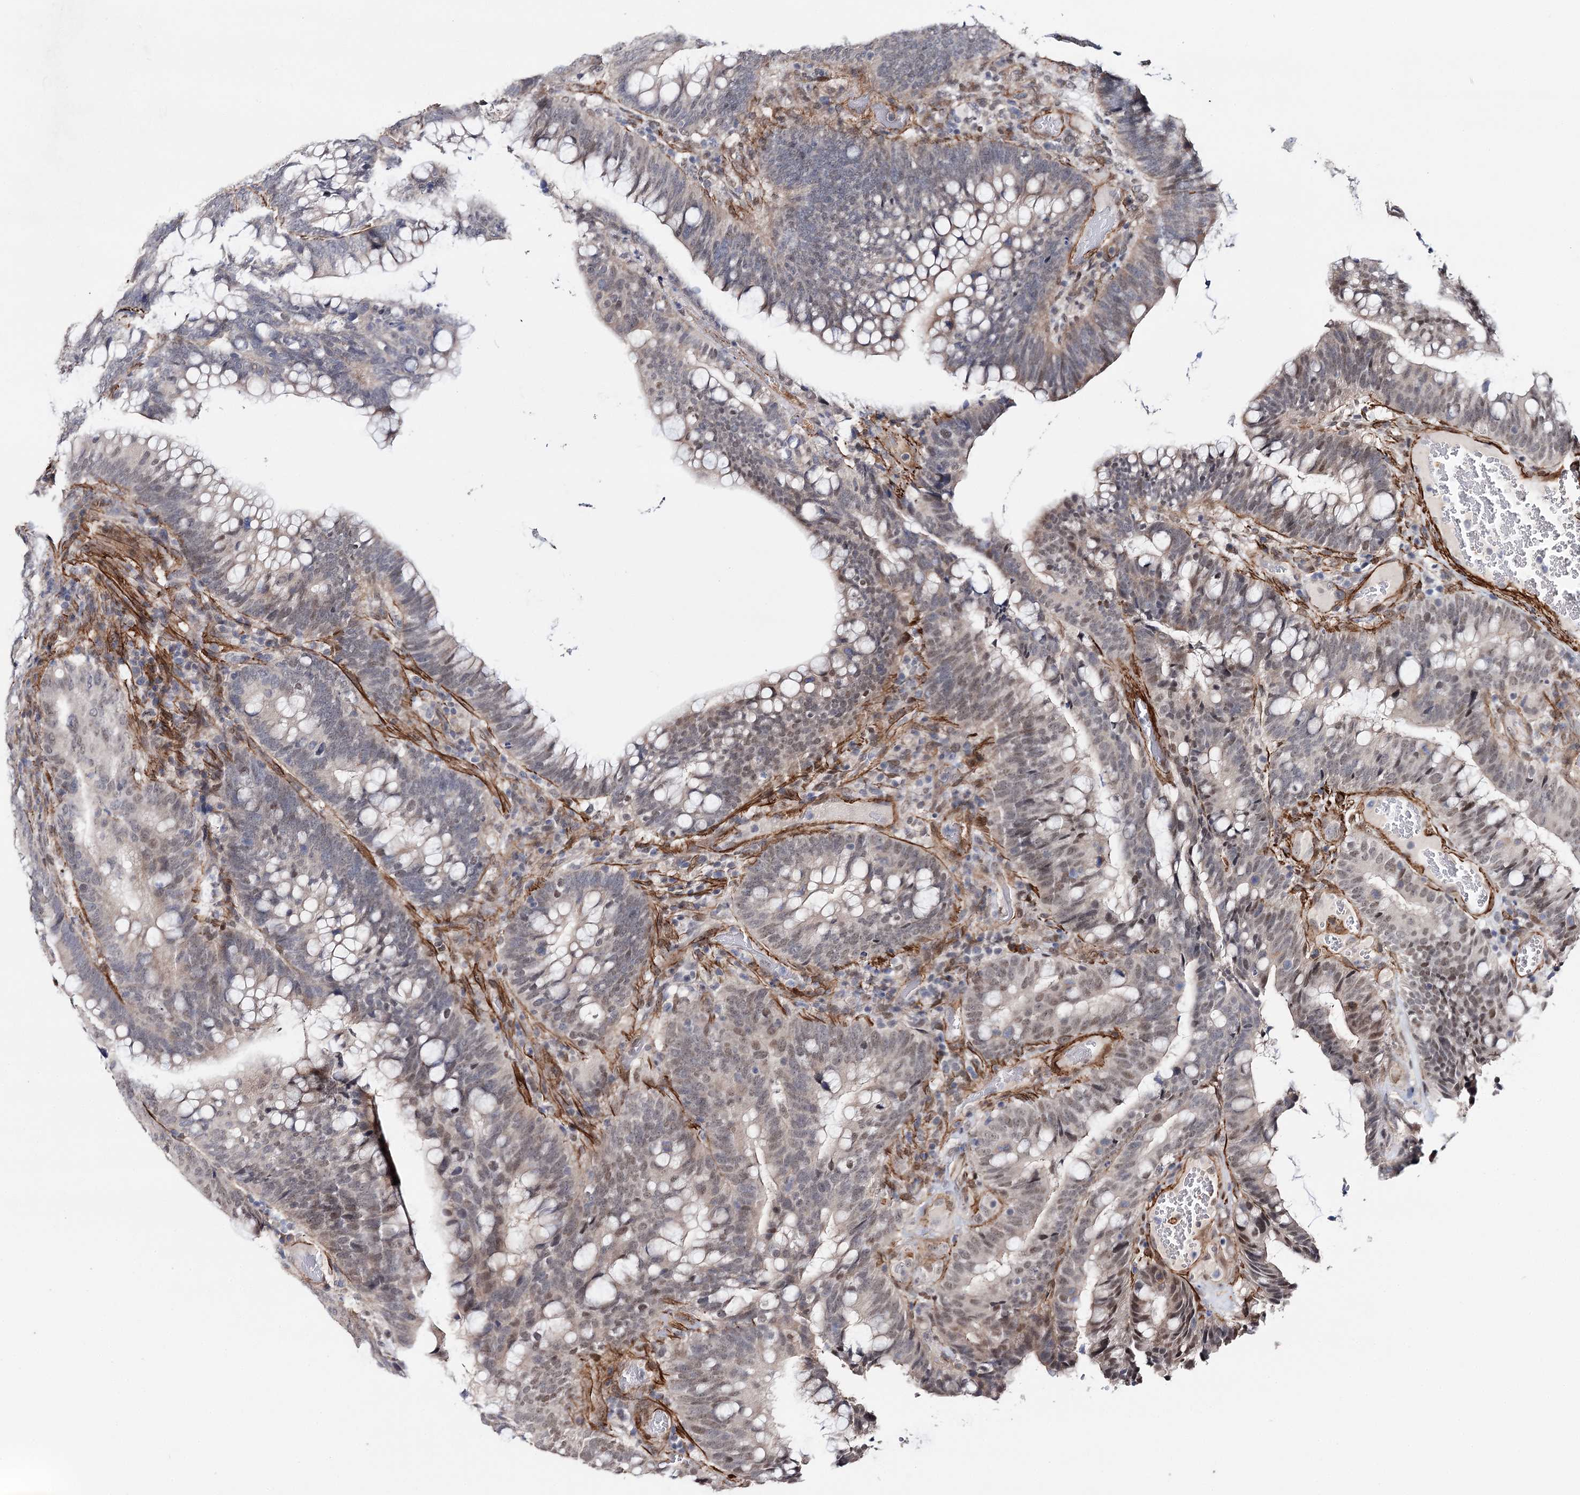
{"staining": {"intensity": "weak", "quantity": "25%-75%", "location": "nuclear"}, "tissue": "colorectal cancer", "cell_type": "Tumor cells", "image_type": "cancer", "snomed": [{"axis": "morphology", "description": "Adenocarcinoma, NOS"}, {"axis": "topography", "description": "Colon"}], "caption": "Human adenocarcinoma (colorectal) stained for a protein (brown) exhibits weak nuclear positive staining in about 25%-75% of tumor cells.", "gene": "CFAP46", "patient": {"sex": "female", "age": 66}}